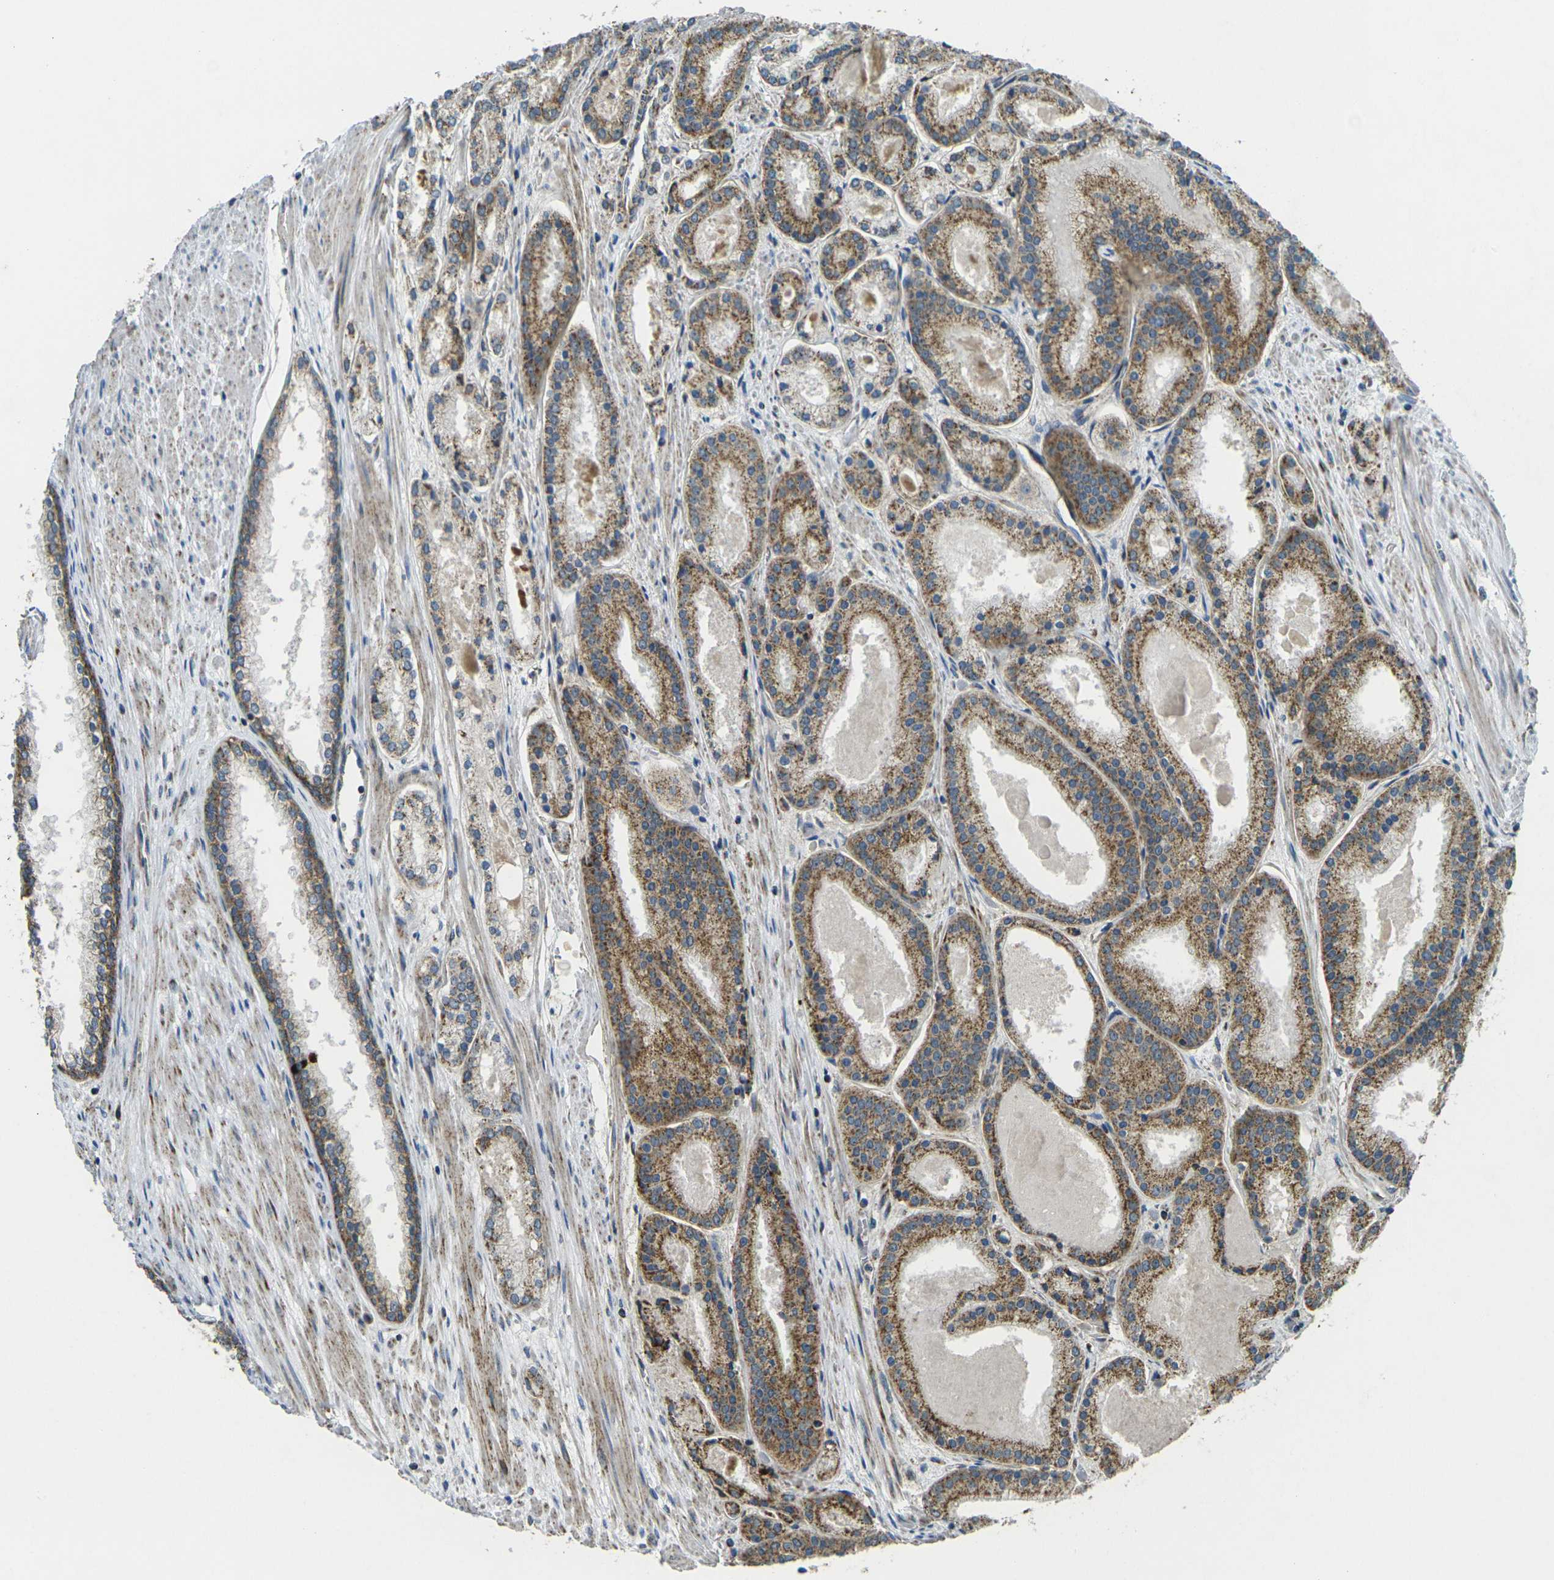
{"staining": {"intensity": "moderate", "quantity": ">75%", "location": "cytoplasmic/membranous"}, "tissue": "prostate cancer", "cell_type": "Tumor cells", "image_type": "cancer", "snomed": [{"axis": "morphology", "description": "Adenocarcinoma, Low grade"}, {"axis": "topography", "description": "Prostate"}], "caption": "Immunohistochemical staining of human adenocarcinoma (low-grade) (prostate) displays medium levels of moderate cytoplasmic/membranous protein positivity in approximately >75% of tumor cells.", "gene": "IGF1R", "patient": {"sex": "male", "age": 59}}